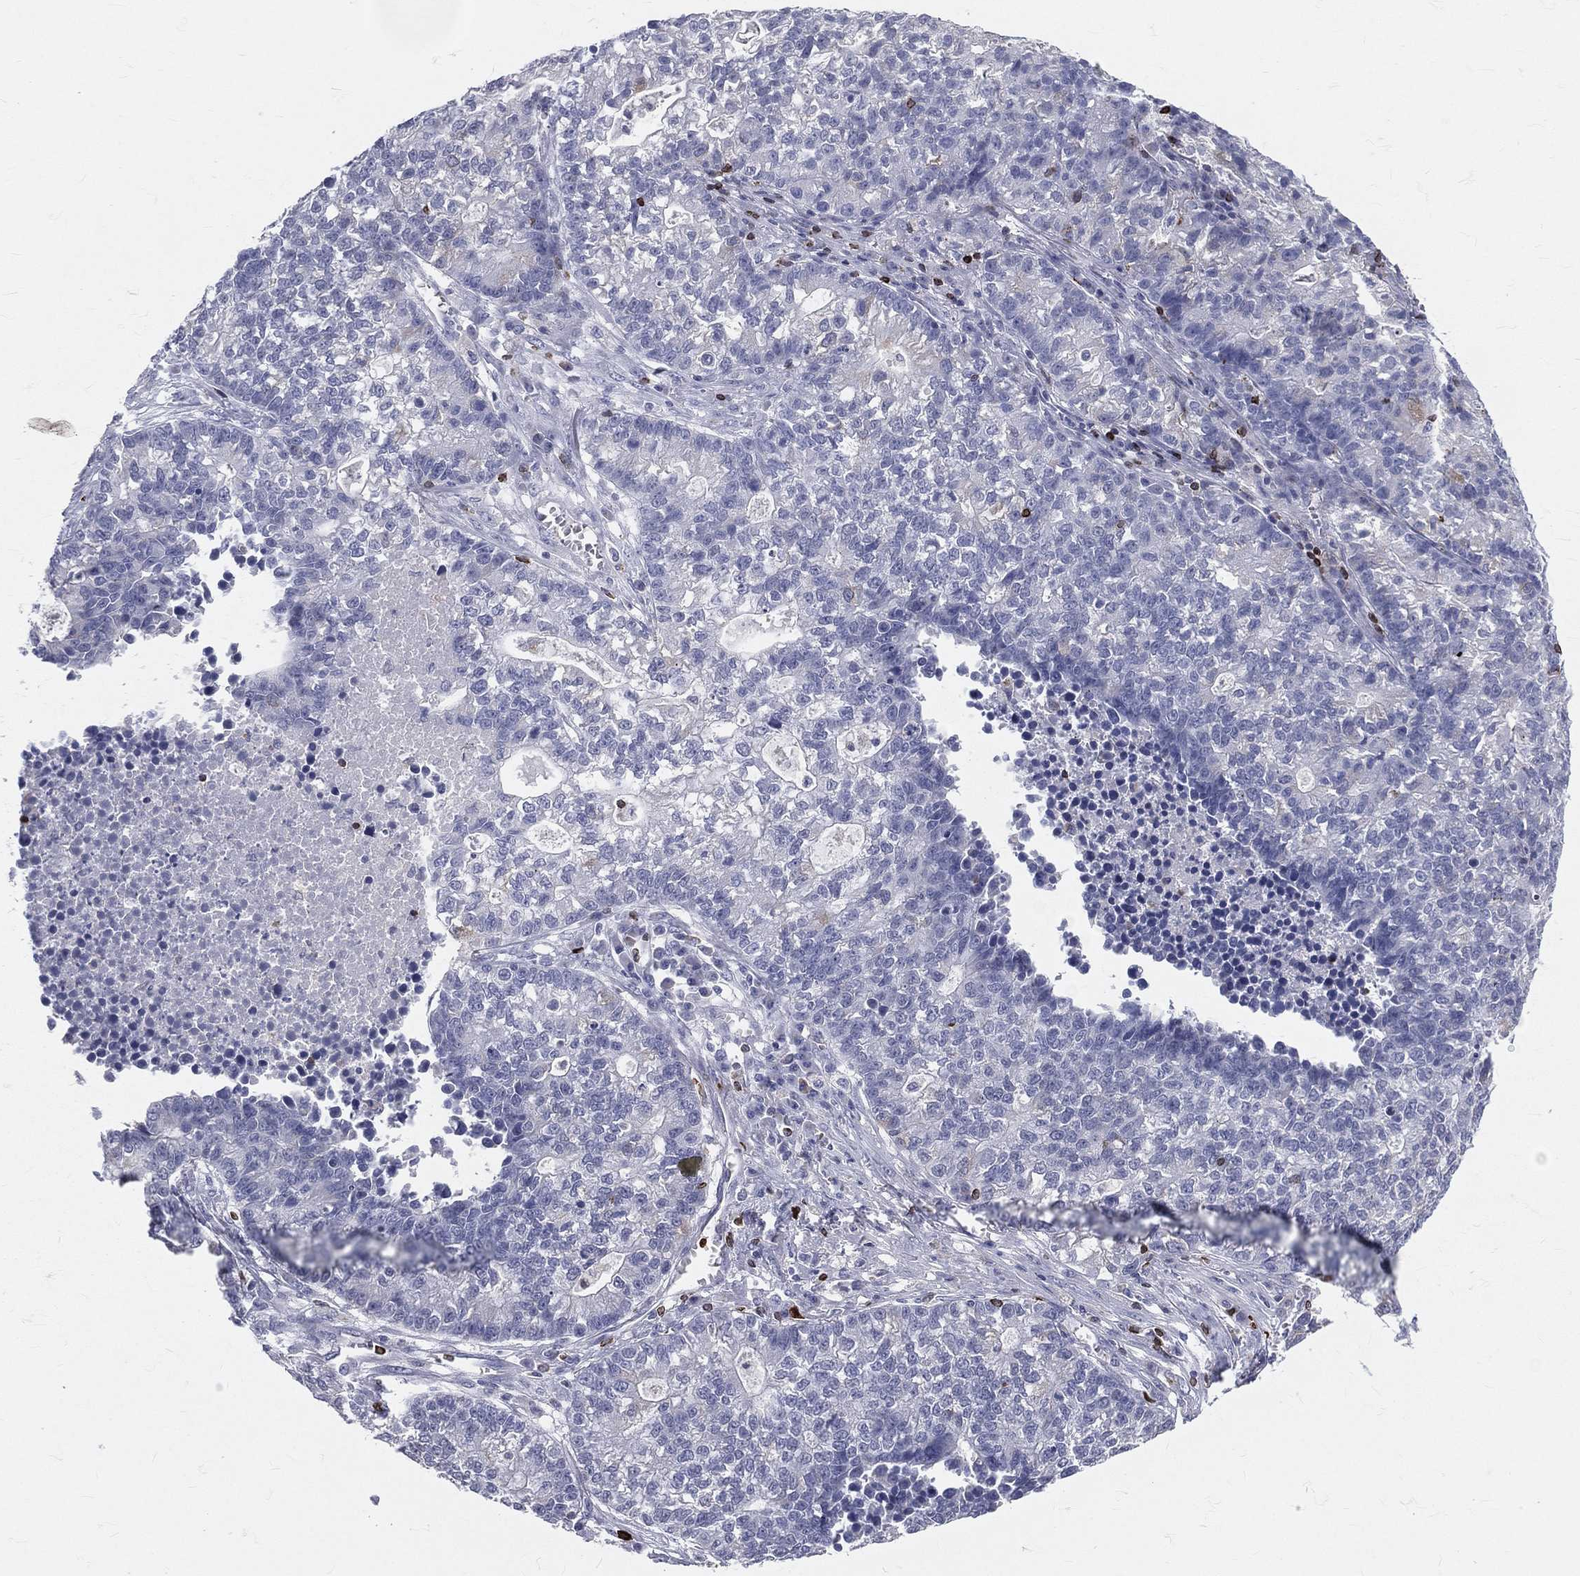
{"staining": {"intensity": "negative", "quantity": "none", "location": "none"}, "tissue": "lung cancer", "cell_type": "Tumor cells", "image_type": "cancer", "snomed": [{"axis": "morphology", "description": "Adenocarcinoma, NOS"}, {"axis": "topography", "description": "Lung"}], "caption": "Immunohistochemistry photomicrograph of neoplastic tissue: human lung cancer stained with DAB shows no significant protein positivity in tumor cells.", "gene": "CTSW", "patient": {"sex": "male", "age": 57}}